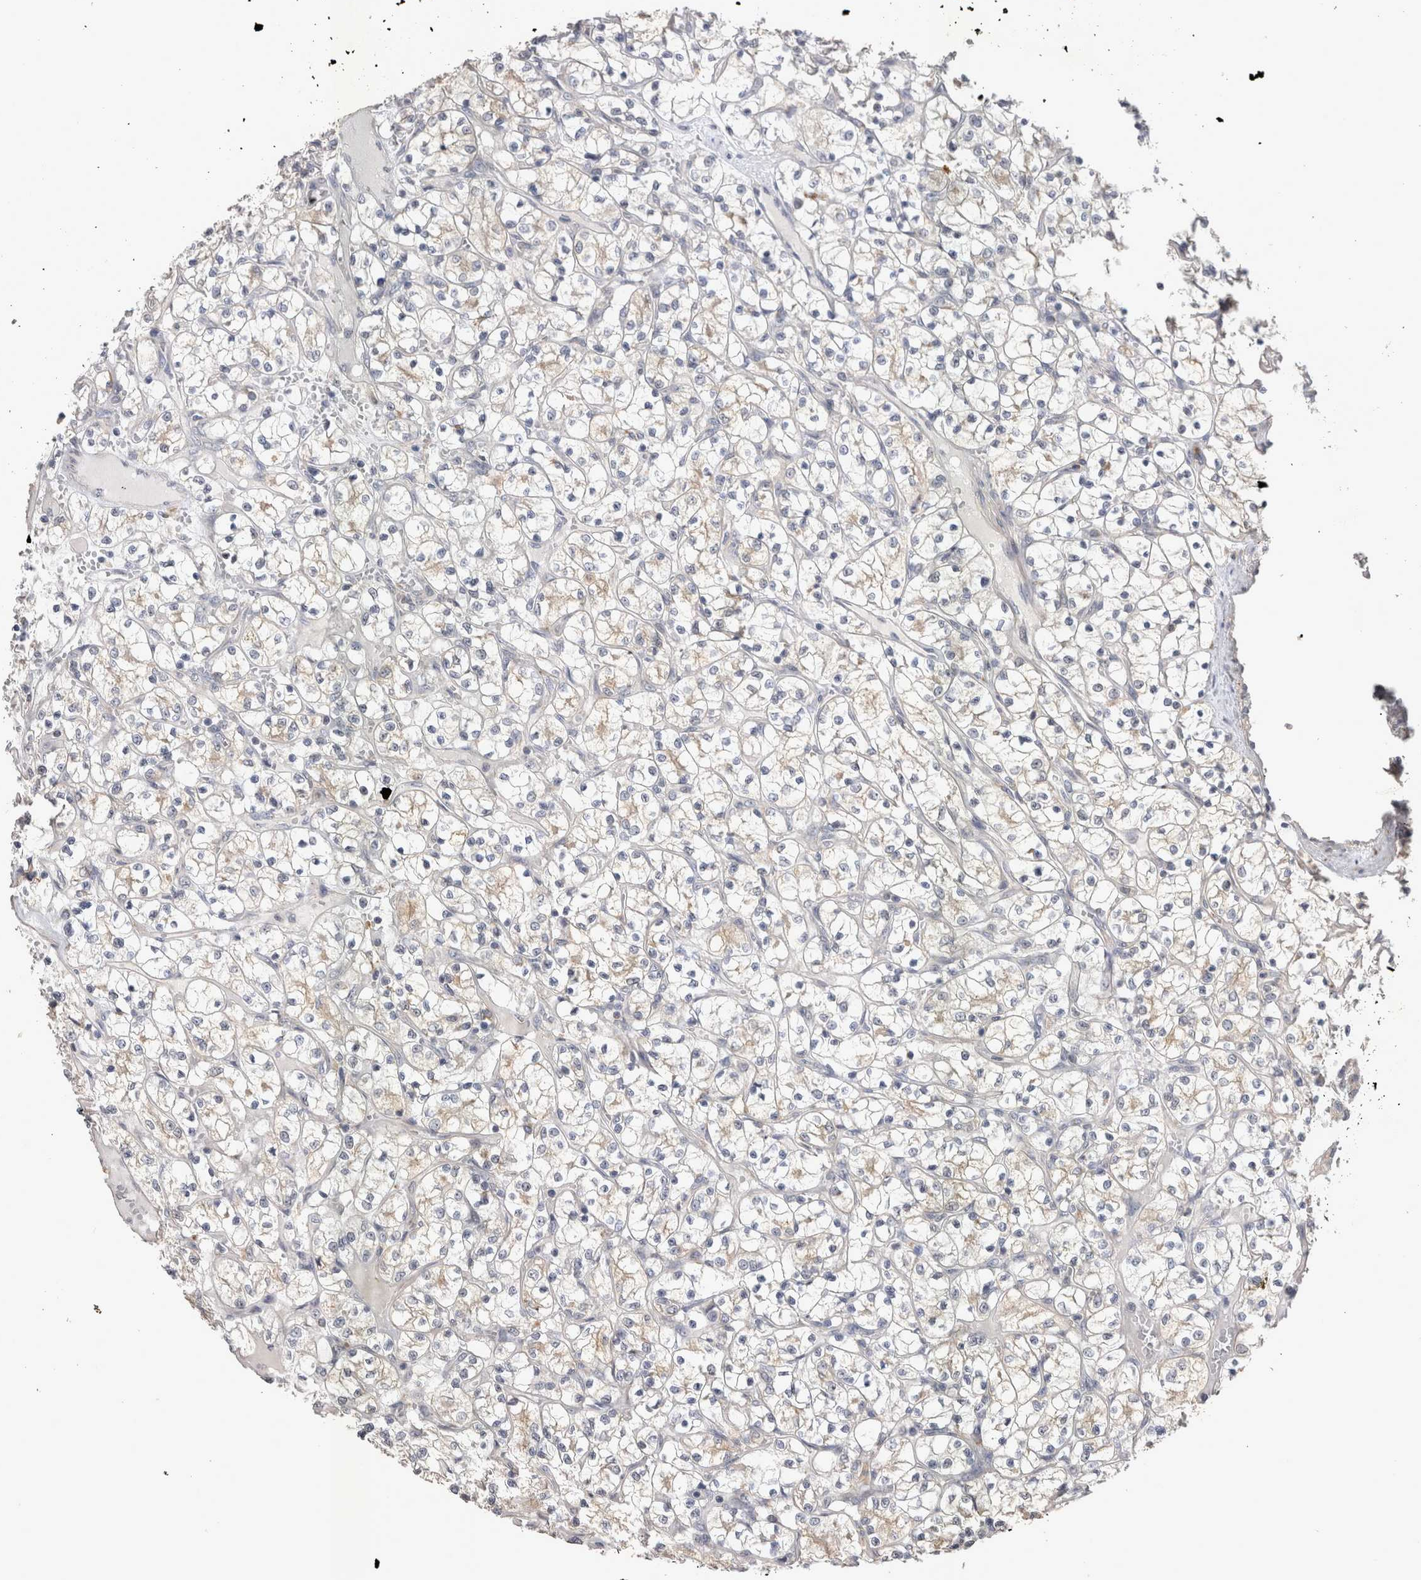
{"staining": {"intensity": "weak", "quantity": "<25%", "location": "cytoplasmic/membranous"}, "tissue": "renal cancer", "cell_type": "Tumor cells", "image_type": "cancer", "snomed": [{"axis": "morphology", "description": "Adenocarcinoma, NOS"}, {"axis": "topography", "description": "Kidney"}], "caption": "An image of human renal adenocarcinoma is negative for staining in tumor cells.", "gene": "CTBS", "patient": {"sex": "female", "age": 69}}